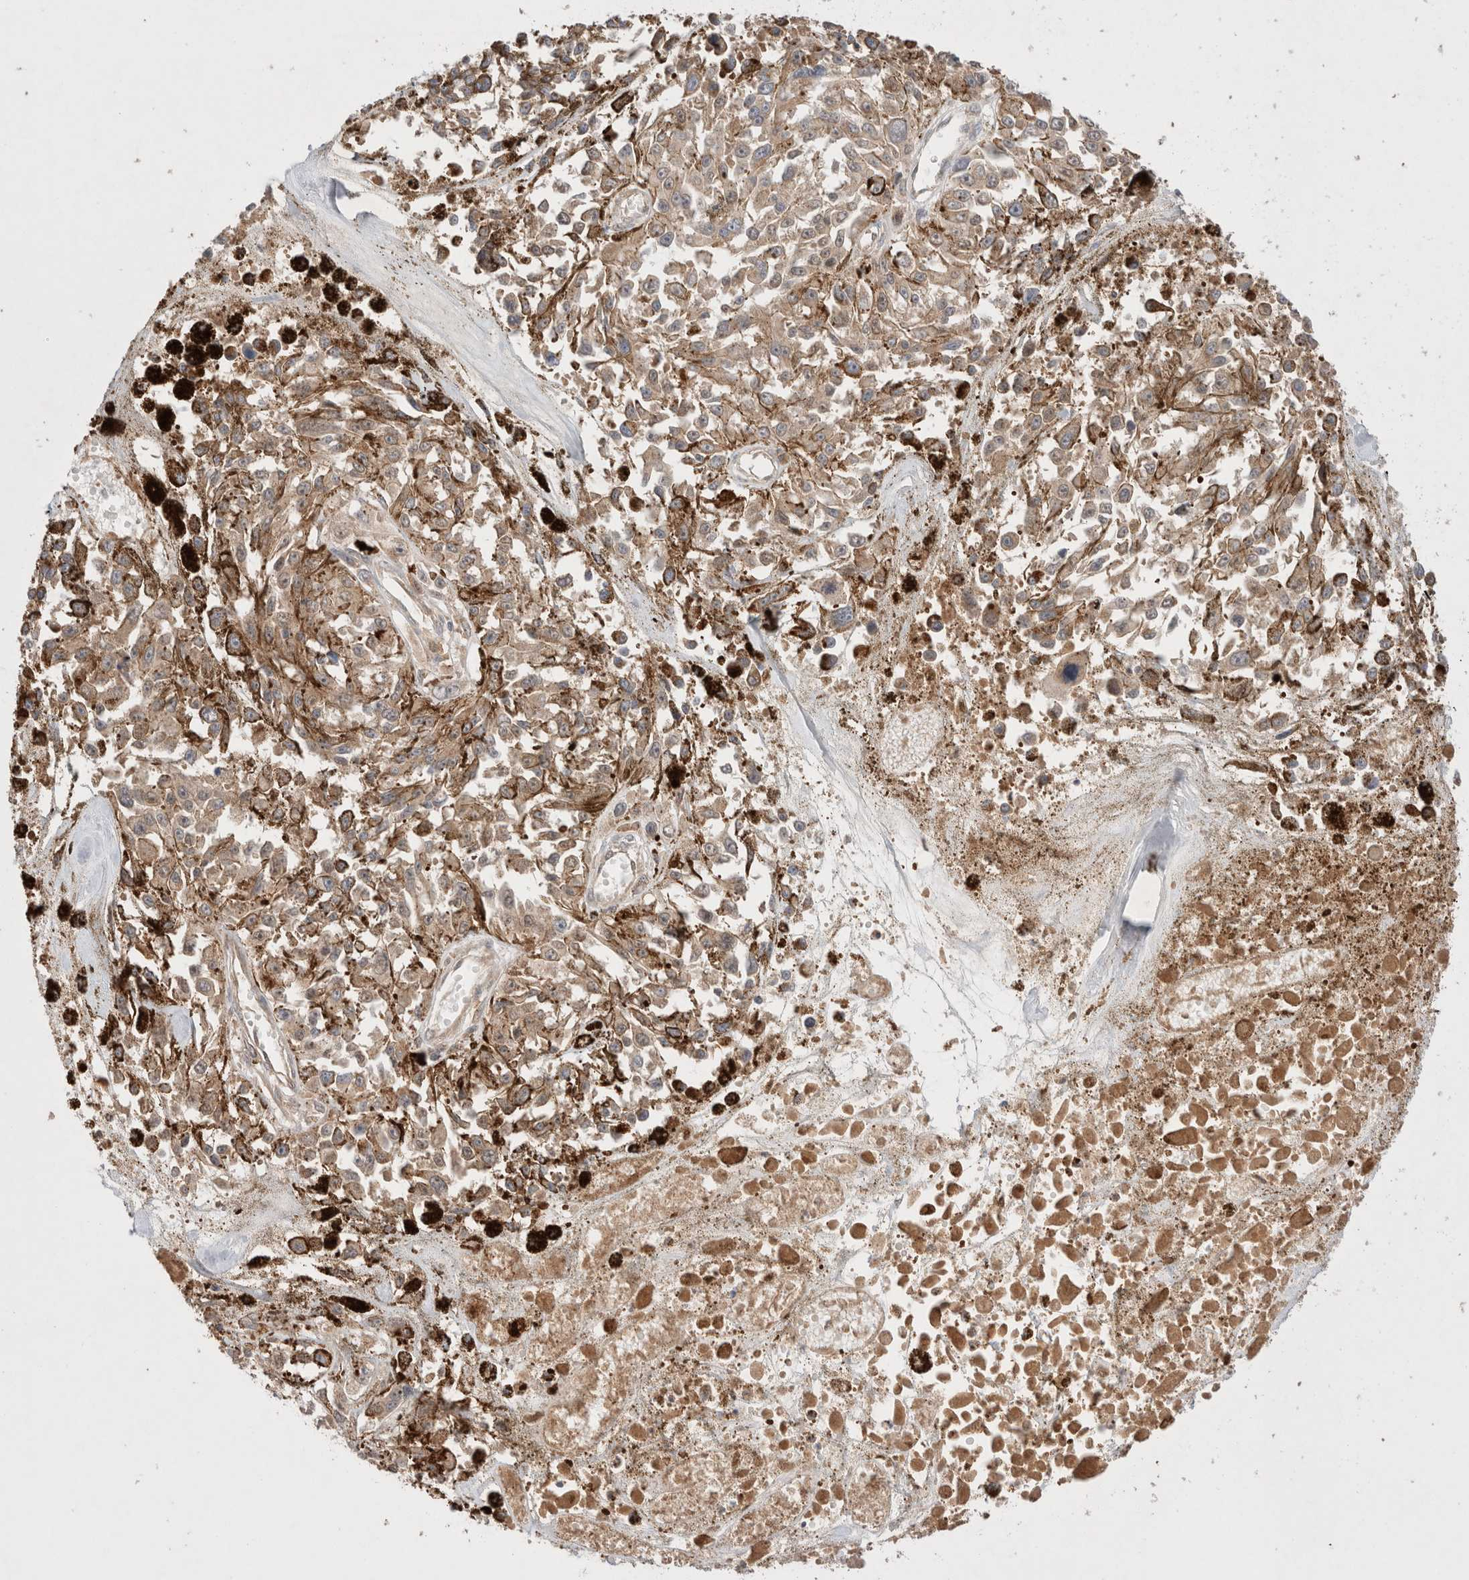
{"staining": {"intensity": "weak", "quantity": ">75%", "location": "cytoplasmic/membranous"}, "tissue": "melanoma", "cell_type": "Tumor cells", "image_type": "cancer", "snomed": [{"axis": "morphology", "description": "Malignant melanoma, Metastatic site"}, {"axis": "topography", "description": "Lymph node"}], "caption": "Immunohistochemical staining of melanoma shows low levels of weak cytoplasmic/membranous staining in approximately >75% of tumor cells. The protein of interest is stained brown, and the nuclei are stained in blue (DAB IHC with brightfield microscopy, high magnification).", "gene": "CARNMT1", "patient": {"sex": "male", "age": 59}}